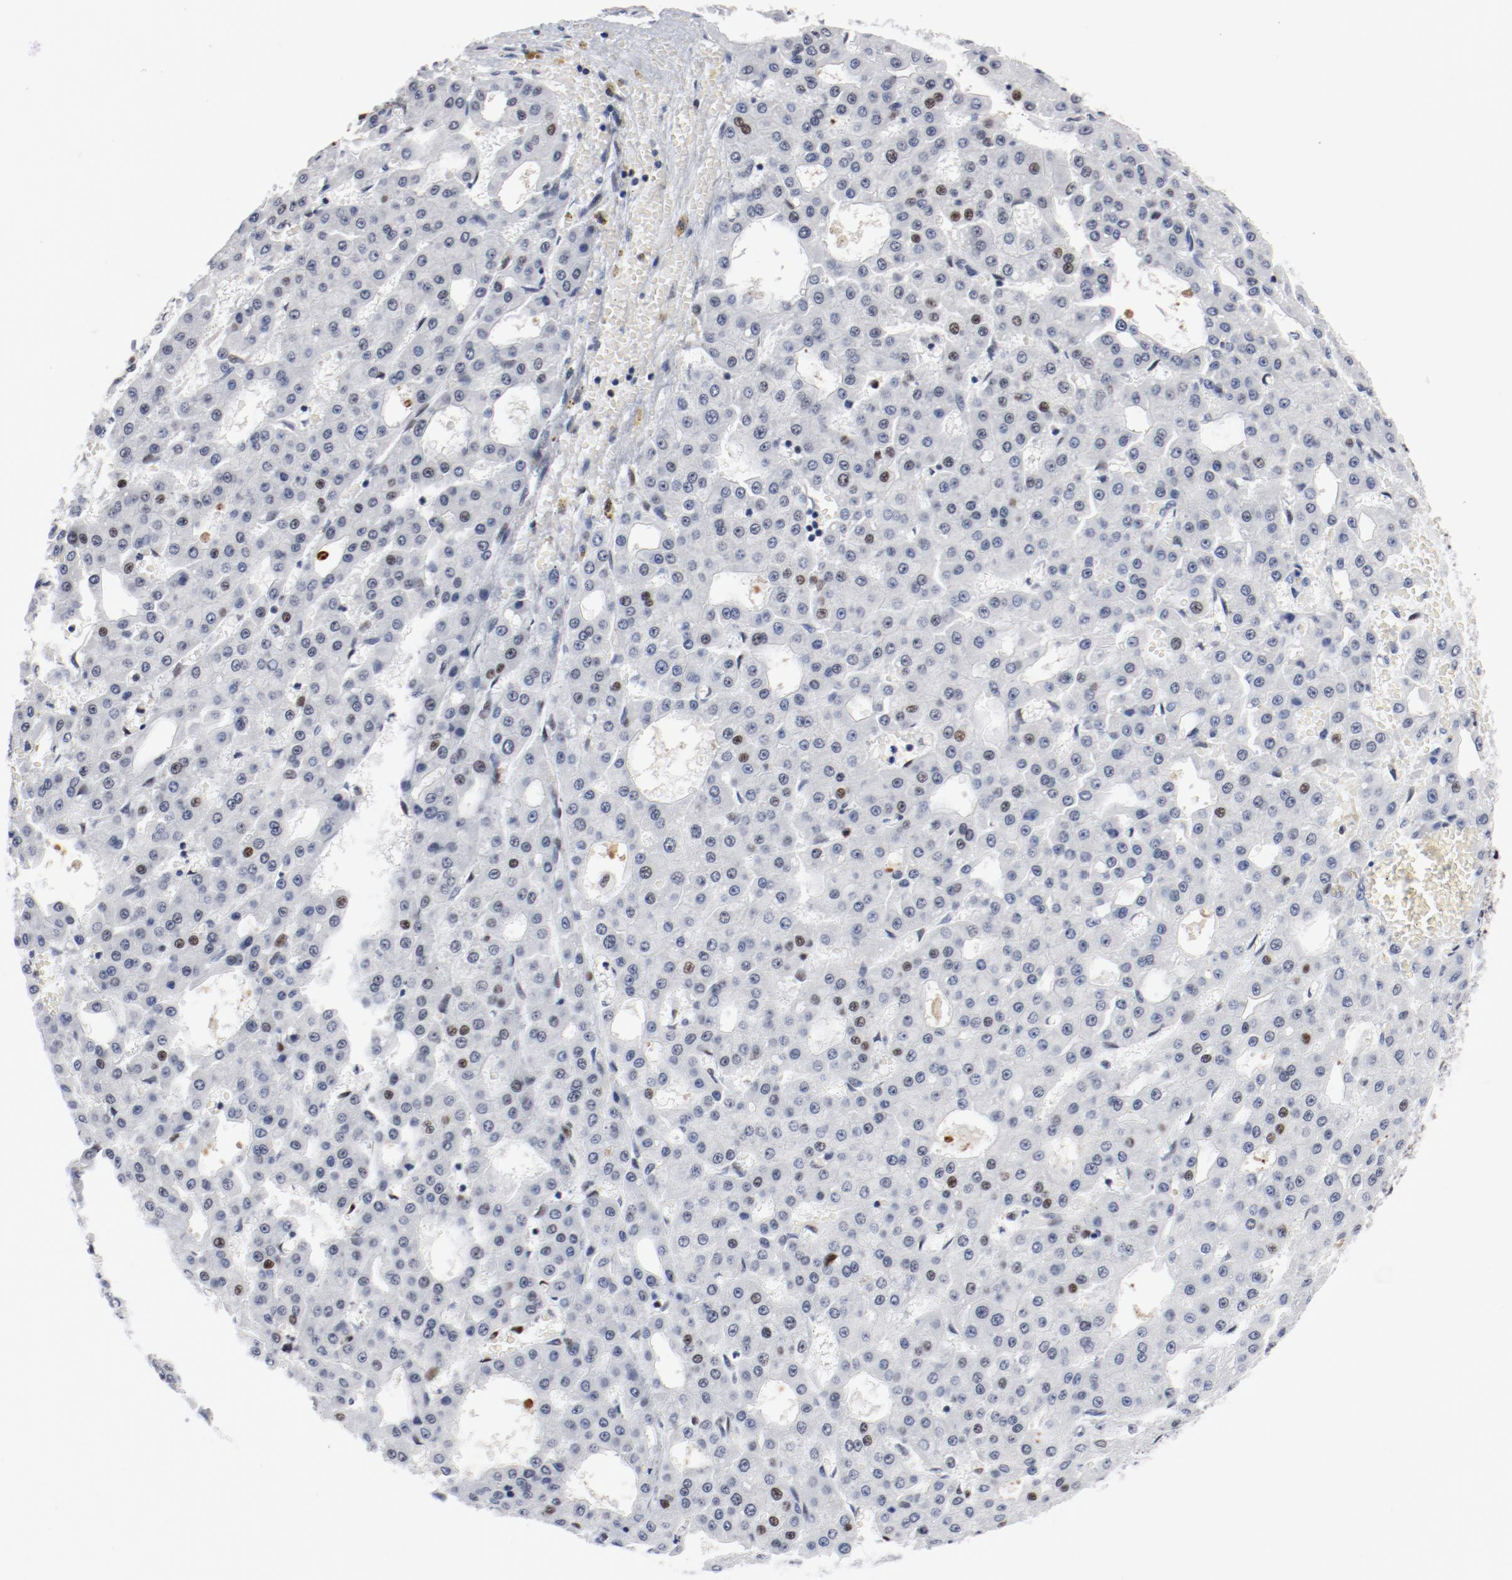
{"staining": {"intensity": "moderate", "quantity": "<25%", "location": "nuclear"}, "tissue": "liver cancer", "cell_type": "Tumor cells", "image_type": "cancer", "snomed": [{"axis": "morphology", "description": "Carcinoma, Hepatocellular, NOS"}, {"axis": "topography", "description": "Liver"}], "caption": "Liver cancer was stained to show a protein in brown. There is low levels of moderate nuclear expression in approximately <25% of tumor cells. (DAB = brown stain, brightfield microscopy at high magnification).", "gene": "POLD1", "patient": {"sex": "male", "age": 47}}